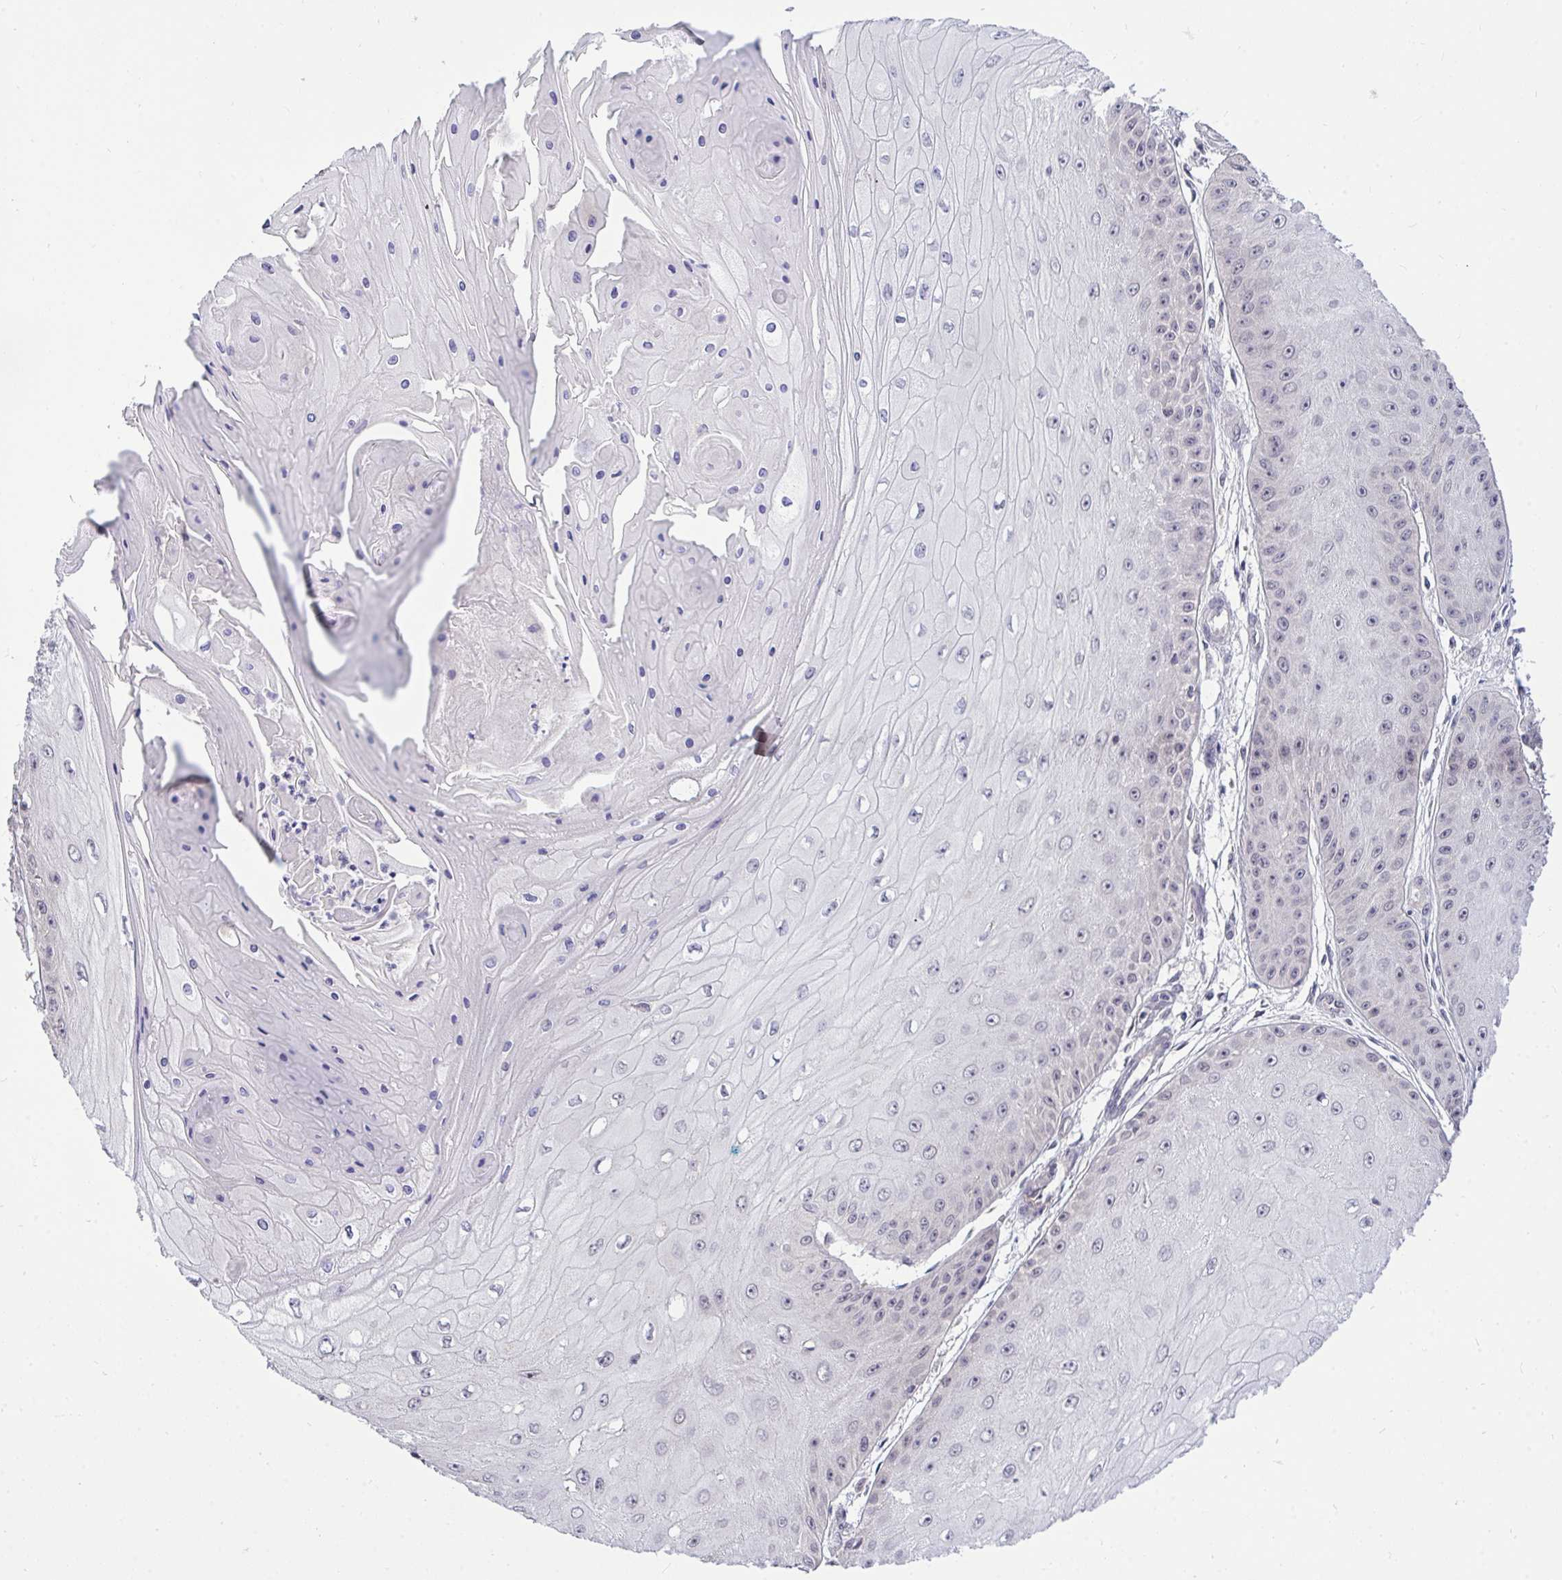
{"staining": {"intensity": "negative", "quantity": "none", "location": "none"}, "tissue": "skin cancer", "cell_type": "Tumor cells", "image_type": "cancer", "snomed": [{"axis": "morphology", "description": "Squamous cell carcinoma, NOS"}, {"axis": "topography", "description": "Skin"}], "caption": "Tumor cells are negative for protein expression in human skin cancer. The staining was performed using DAB to visualize the protein expression in brown, while the nuclei were stained in blue with hematoxylin (Magnification: 20x).", "gene": "PPP1CA", "patient": {"sex": "male", "age": 70}}